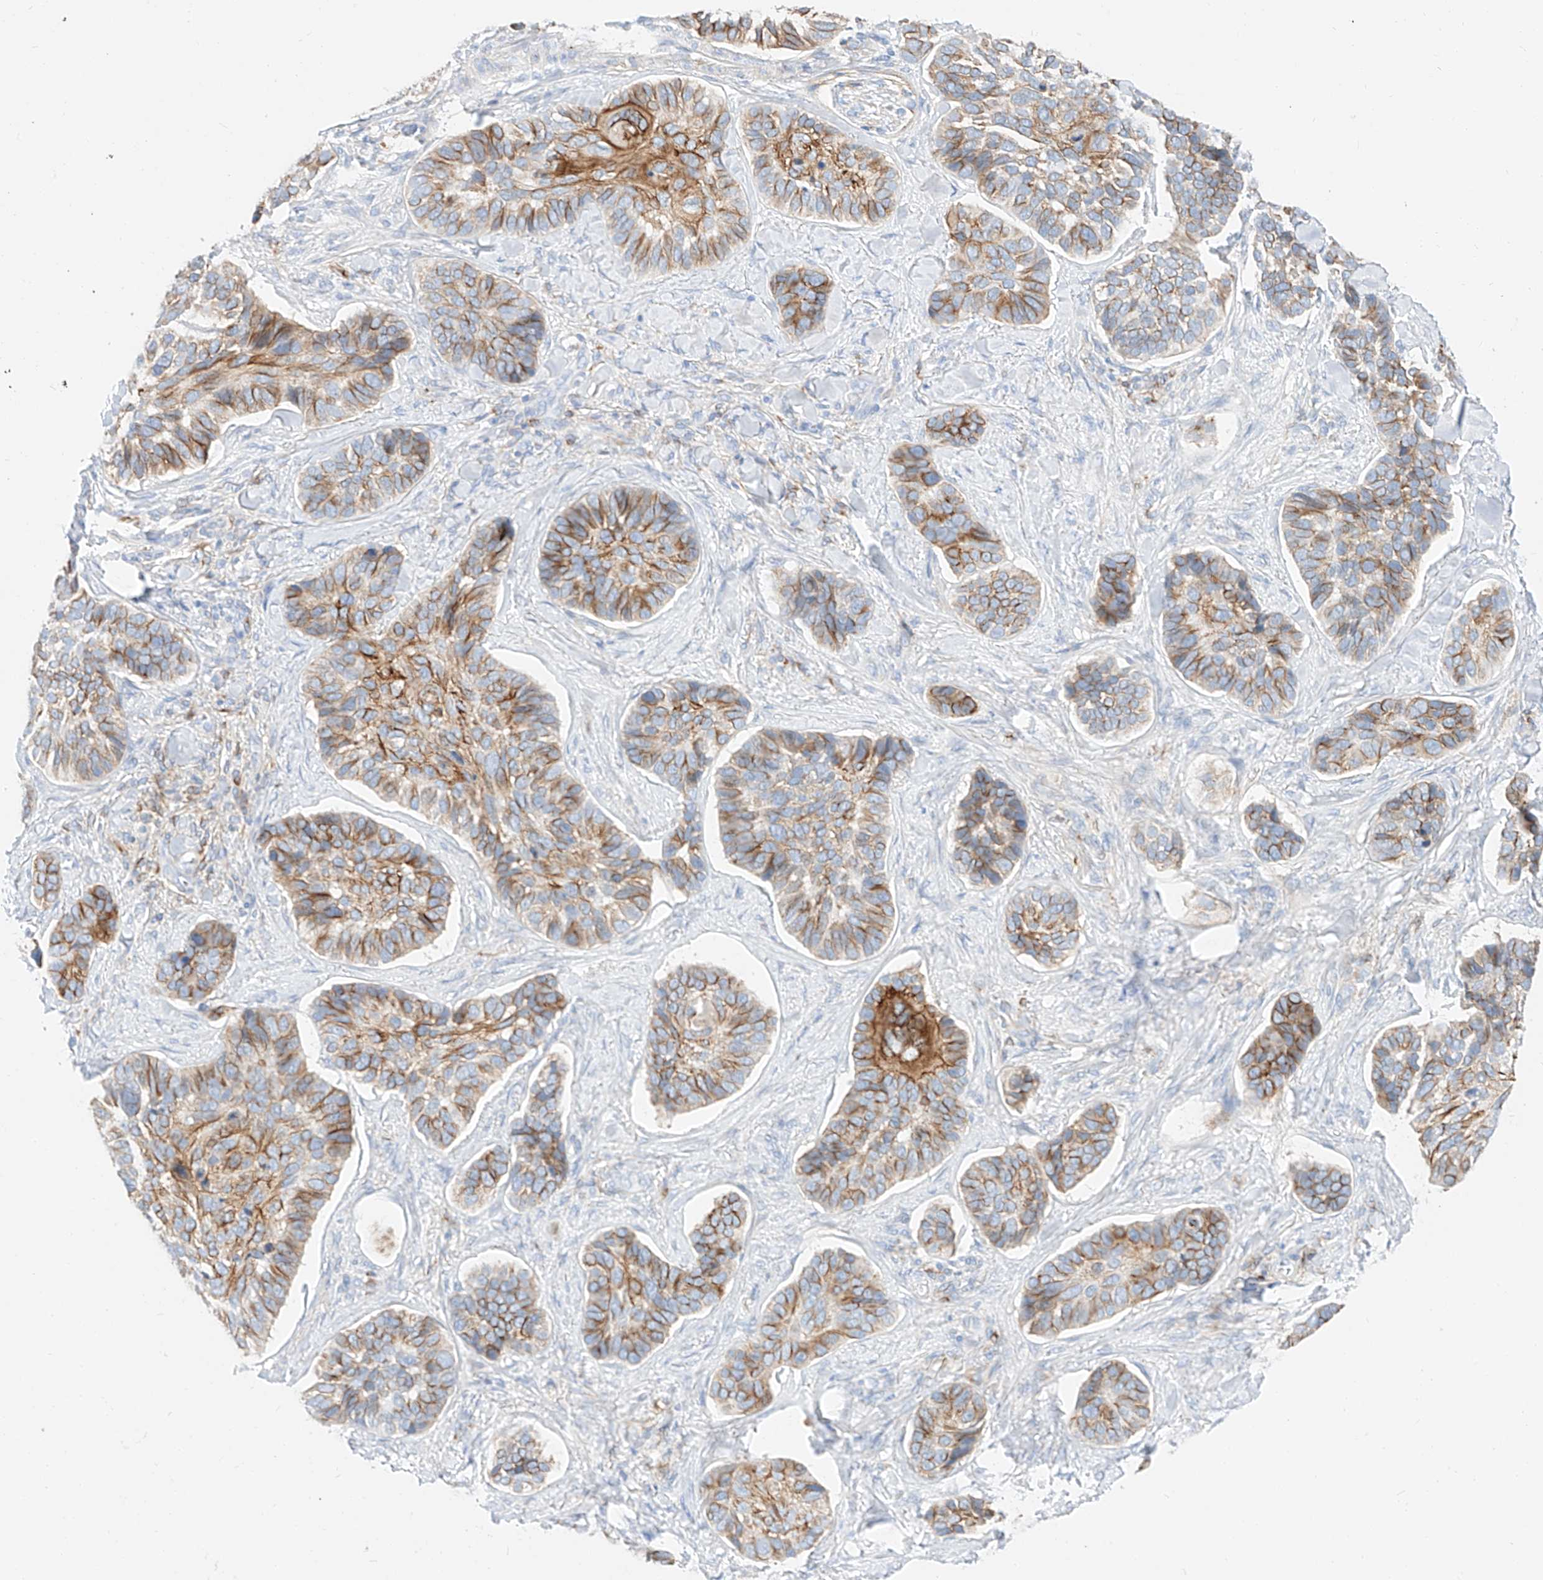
{"staining": {"intensity": "moderate", "quantity": ">75%", "location": "cytoplasmic/membranous"}, "tissue": "skin cancer", "cell_type": "Tumor cells", "image_type": "cancer", "snomed": [{"axis": "morphology", "description": "Basal cell carcinoma"}, {"axis": "topography", "description": "Skin"}], "caption": "Immunohistochemistry (IHC) staining of skin cancer (basal cell carcinoma), which reveals medium levels of moderate cytoplasmic/membranous positivity in approximately >75% of tumor cells indicating moderate cytoplasmic/membranous protein staining. The staining was performed using DAB (brown) for protein detection and nuclei were counterstained in hematoxylin (blue).", "gene": "MAP7", "patient": {"sex": "male", "age": 62}}